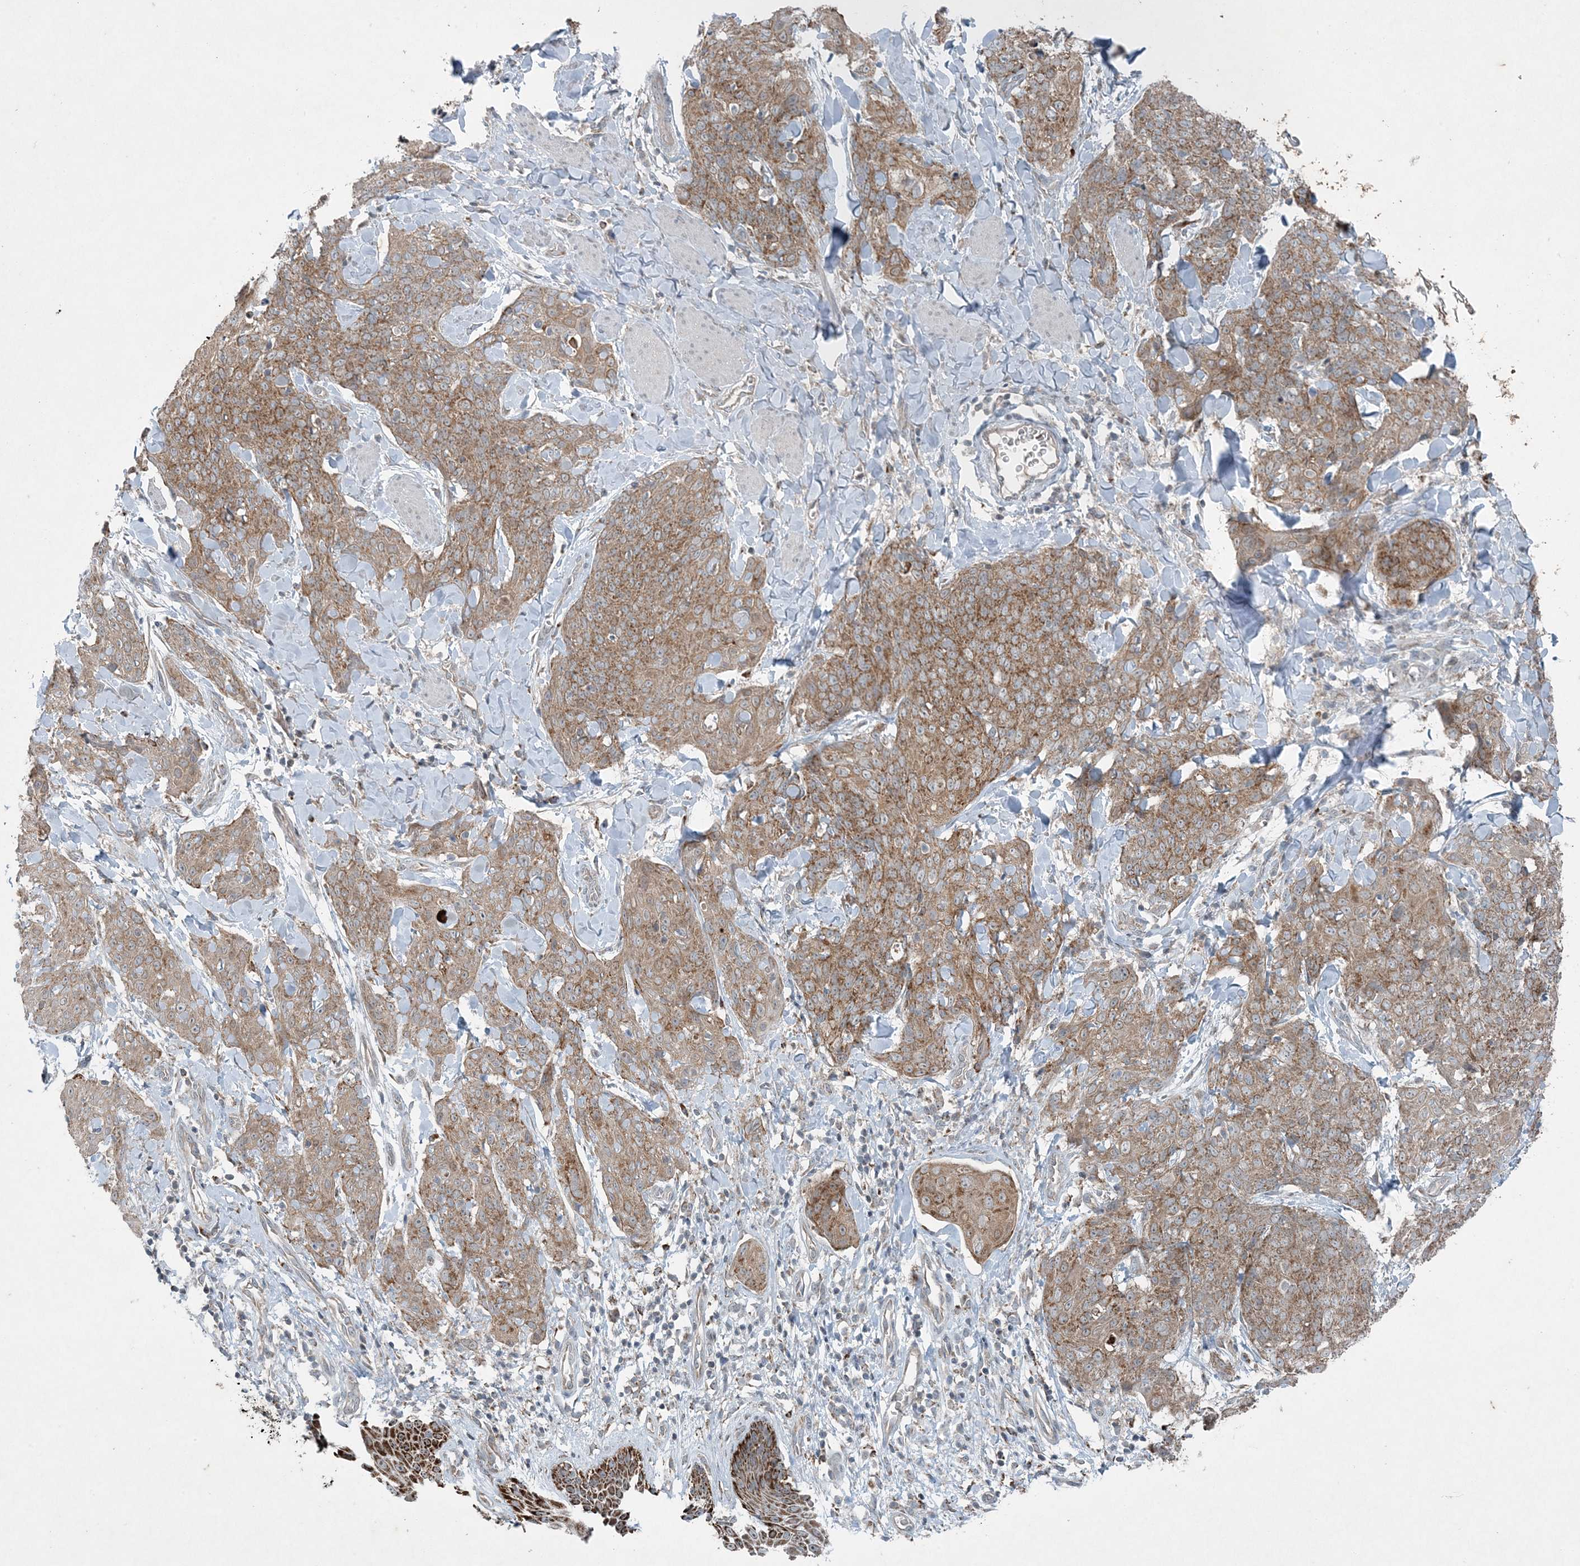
{"staining": {"intensity": "moderate", "quantity": ">75%", "location": "cytoplasmic/membranous"}, "tissue": "skin cancer", "cell_type": "Tumor cells", "image_type": "cancer", "snomed": [{"axis": "morphology", "description": "Squamous cell carcinoma, NOS"}, {"axis": "topography", "description": "Skin"}, {"axis": "topography", "description": "Vulva"}], "caption": "Immunohistochemistry (IHC) histopathology image of neoplastic tissue: squamous cell carcinoma (skin) stained using immunohistochemistry (IHC) exhibits medium levels of moderate protein expression localized specifically in the cytoplasmic/membranous of tumor cells, appearing as a cytoplasmic/membranous brown color.", "gene": "PC", "patient": {"sex": "female", "age": 85}}